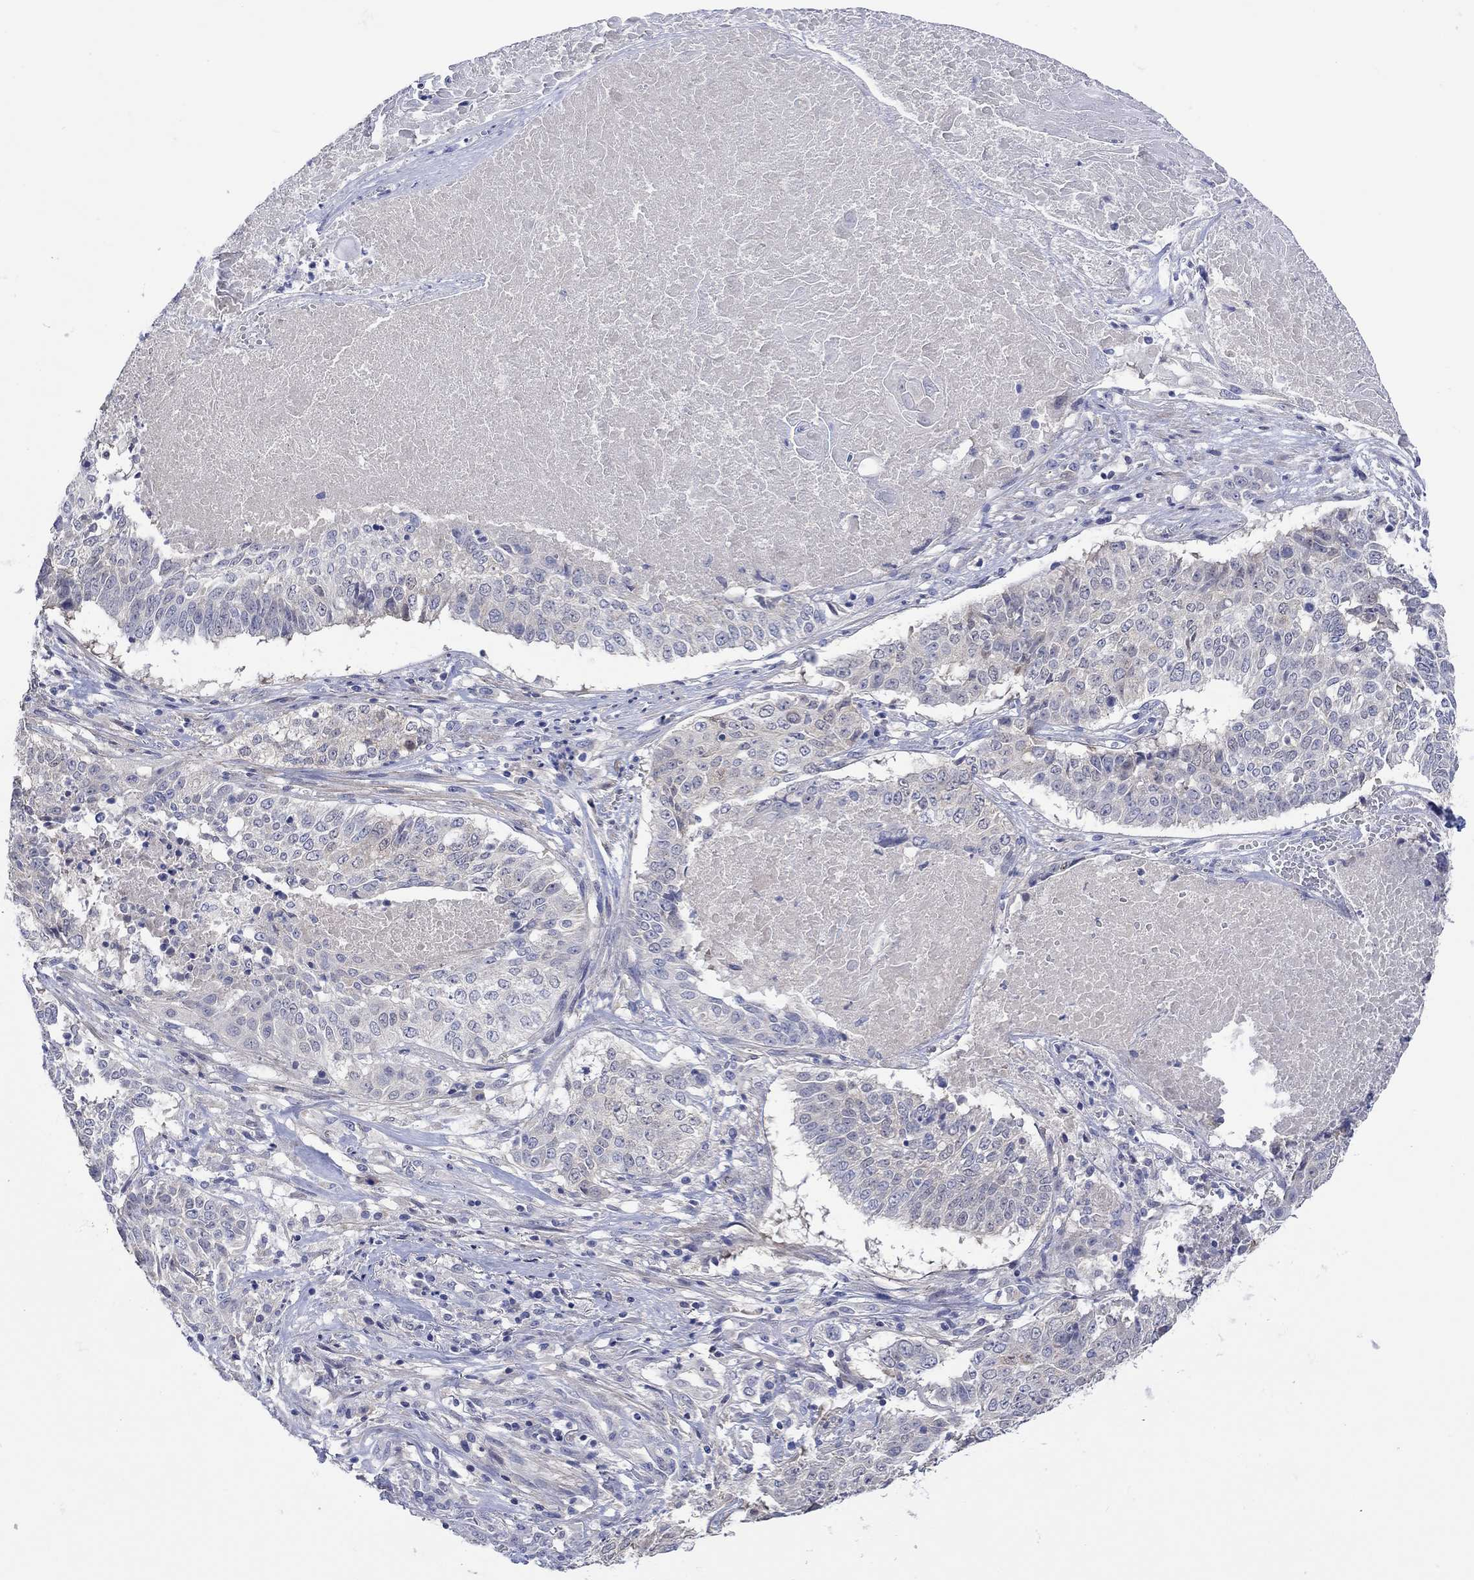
{"staining": {"intensity": "negative", "quantity": "none", "location": "none"}, "tissue": "lung cancer", "cell_type": "Tumor cells", "image_type": "cancer", "snomed": [{"axis": "morphology", "description": "Squamous cell carcinoma, NOS"}, {"axis": "topography", "description": "Lung"}], "caption": "Photomicrograph shows no significant protein expression in tumor cells of lung squamous cell carcinoma.", "gene": "MSI1", "patient": {"sex": "male", "age": 64}}